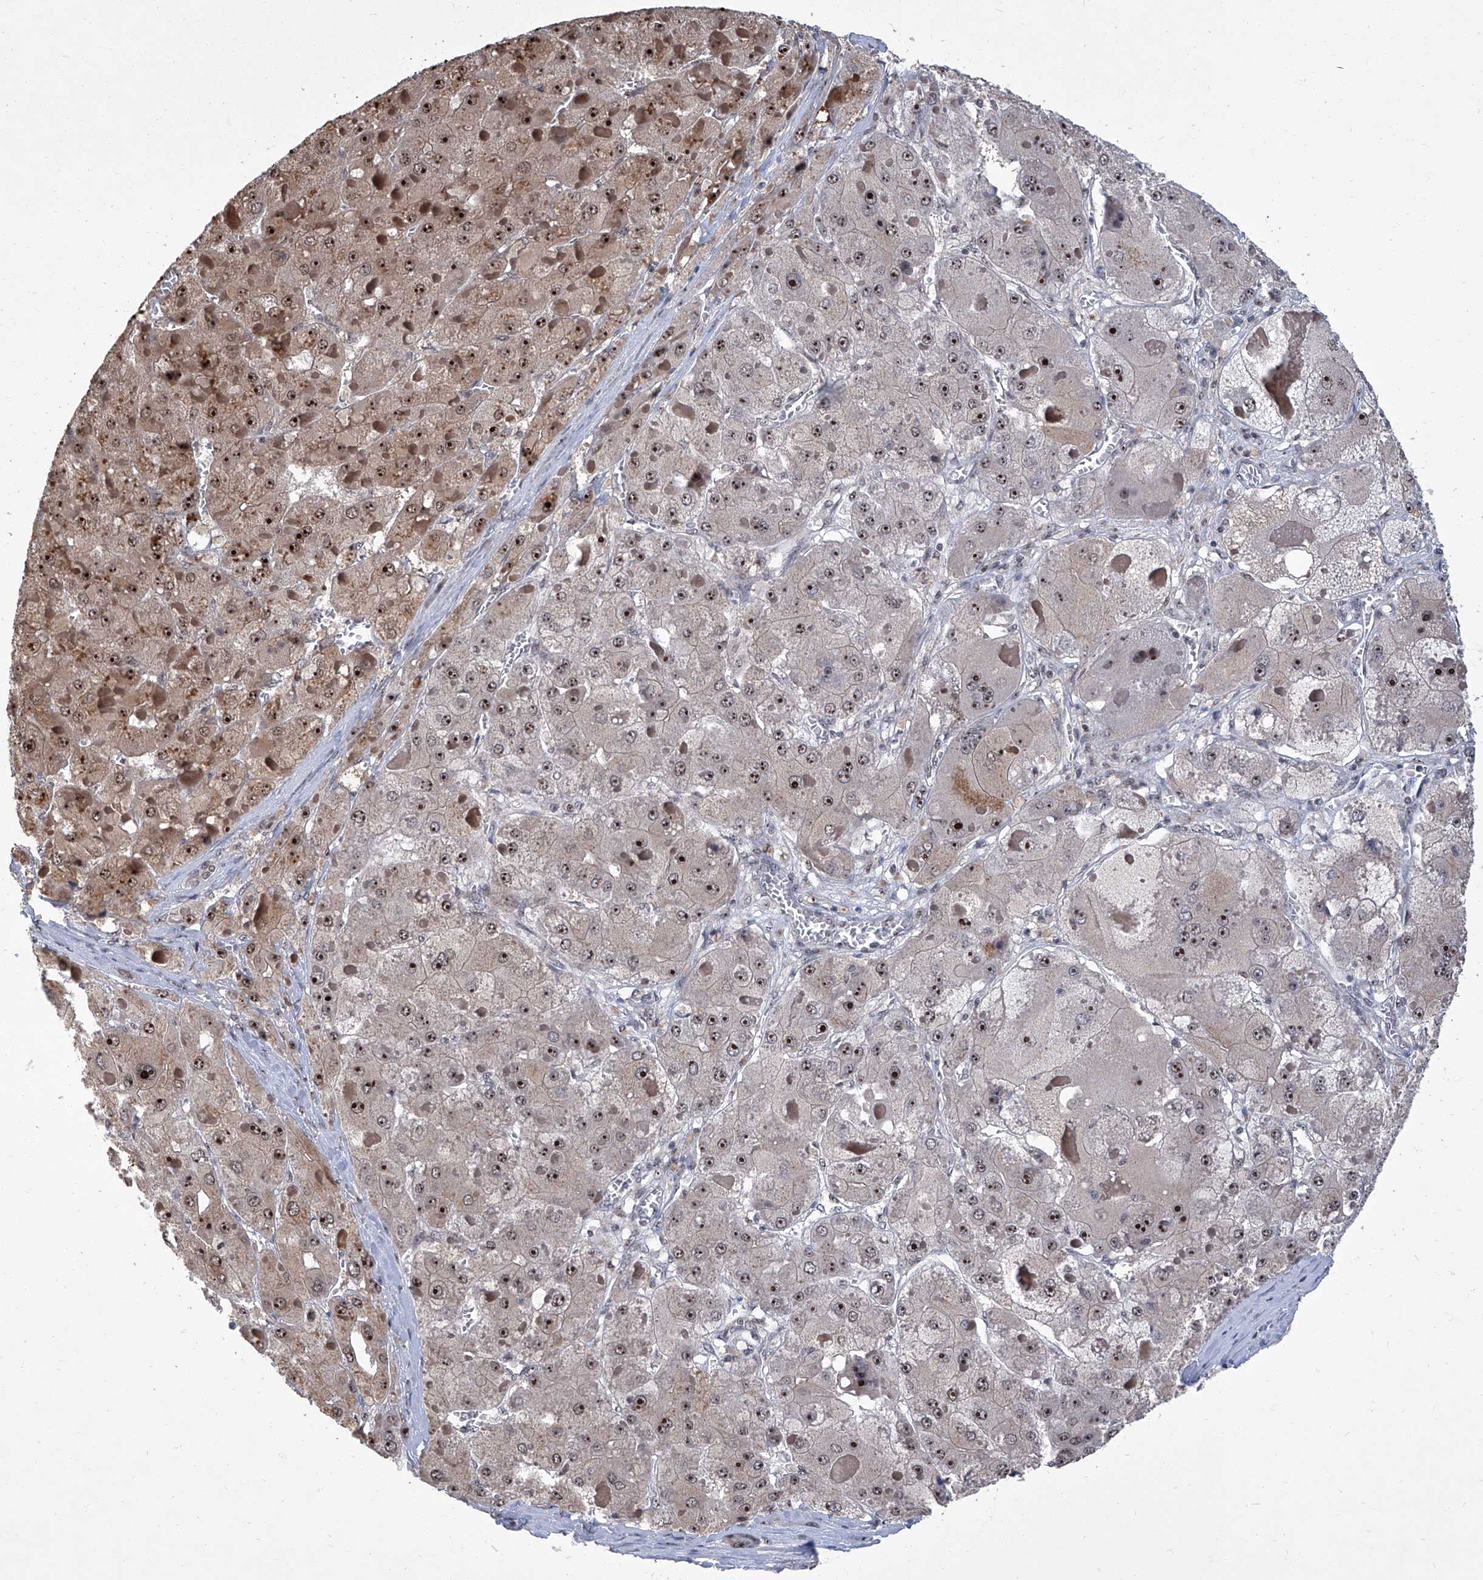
{"staining": {"intensity": "moderate", "quantity": ">75%", "location": "nuclear"}, "tissue": "liver cancer", "cell_type": "Tumor cells", "image_type": "cancer", "snomed": [{"axis": "morphology", "description": "Carcinoma, Hepatocellular, NOS"}, {"axis": "topography", "description": "Liver"}], "caption": "A micrograph of human liver hepatocellular carcinoma stained for a protein reveals moderate nuclear brown staining in tumor cells. Ihc stains the protein of interest in brown and the nuclei are stained blue.", "gene": "CMTR1", "patient": {"sex": "female", "age": 73}}